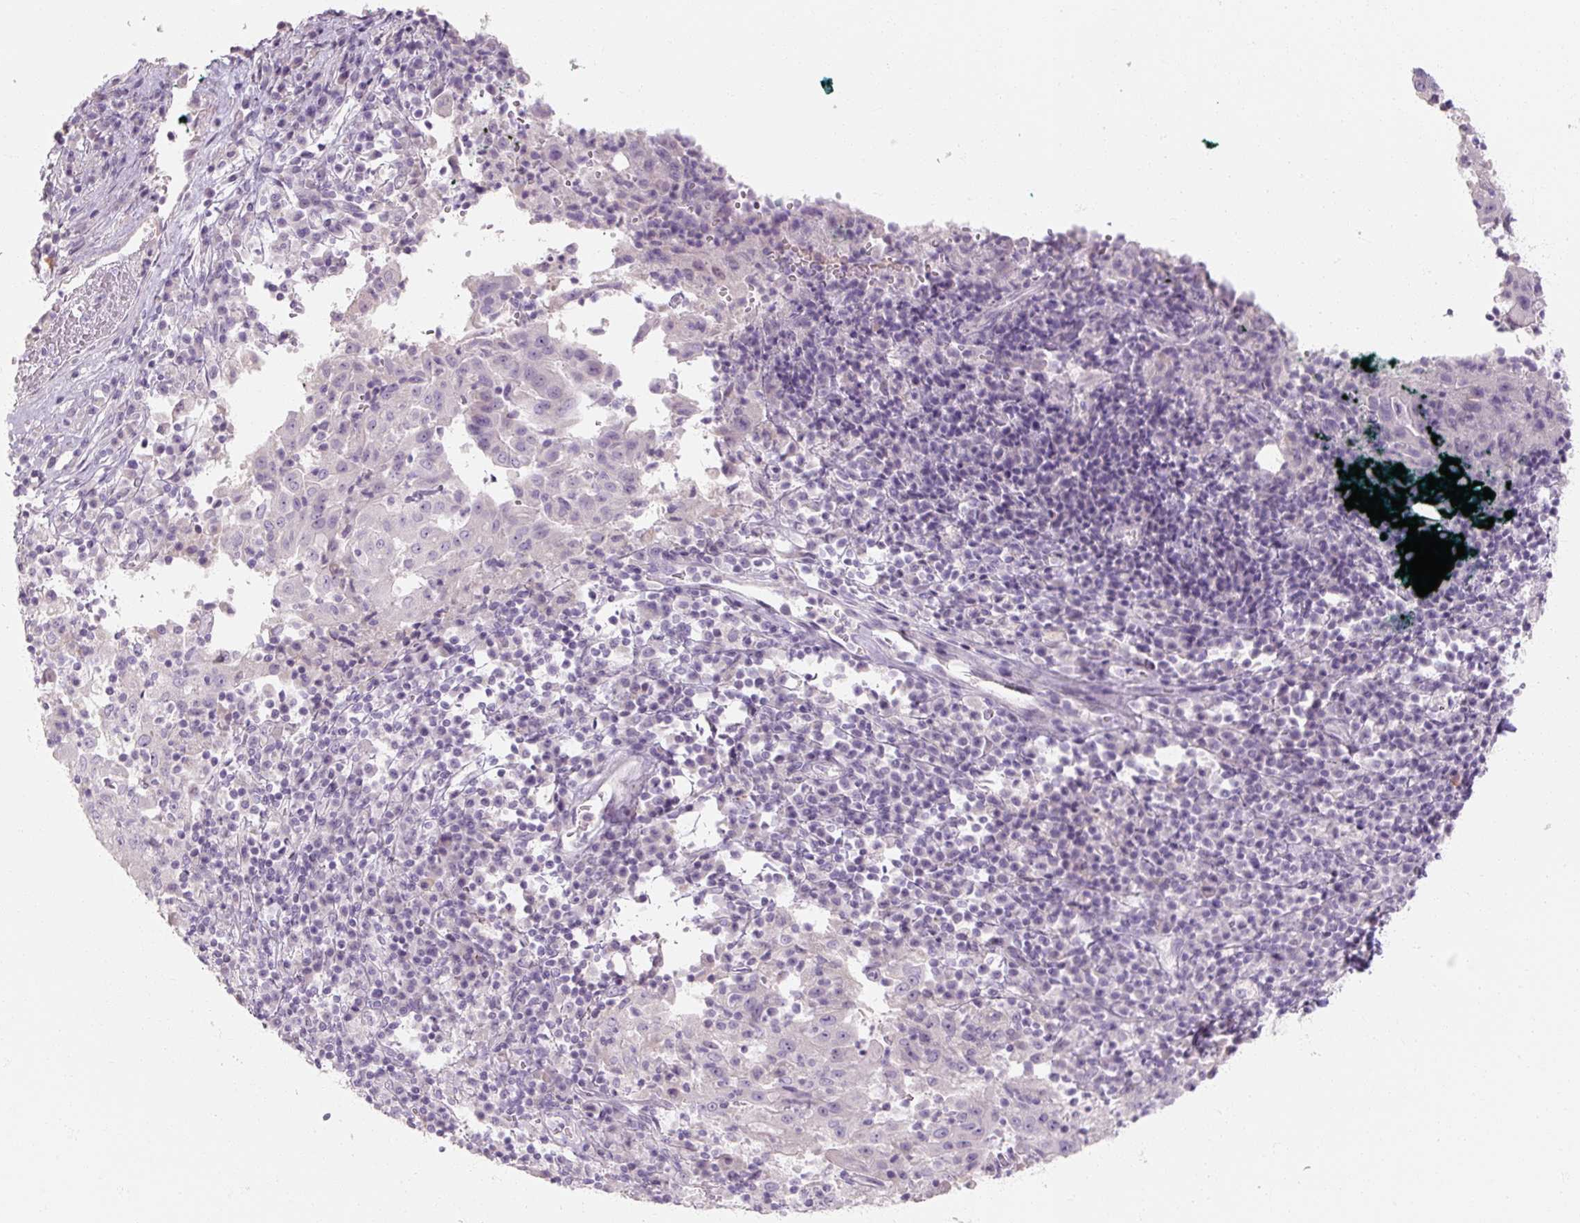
{"staining": {"intensity": "negative", "quantity": "none", "location": "none"}, "tissue": "pancreatic cancer", "cell_type": "Tumor cells", "image_type": "cancer", "snomed": [{"axis": "morphology", "description": "Adenocarcinoma, NOS"}, {"axis": "topography", "description": "Pancreas"}], "caption": "Tumor cells are negative for protein expression in human pancreatic cancer.", "gene": "NFE2L3", "patient": {"sex": "male", "age": 63}}